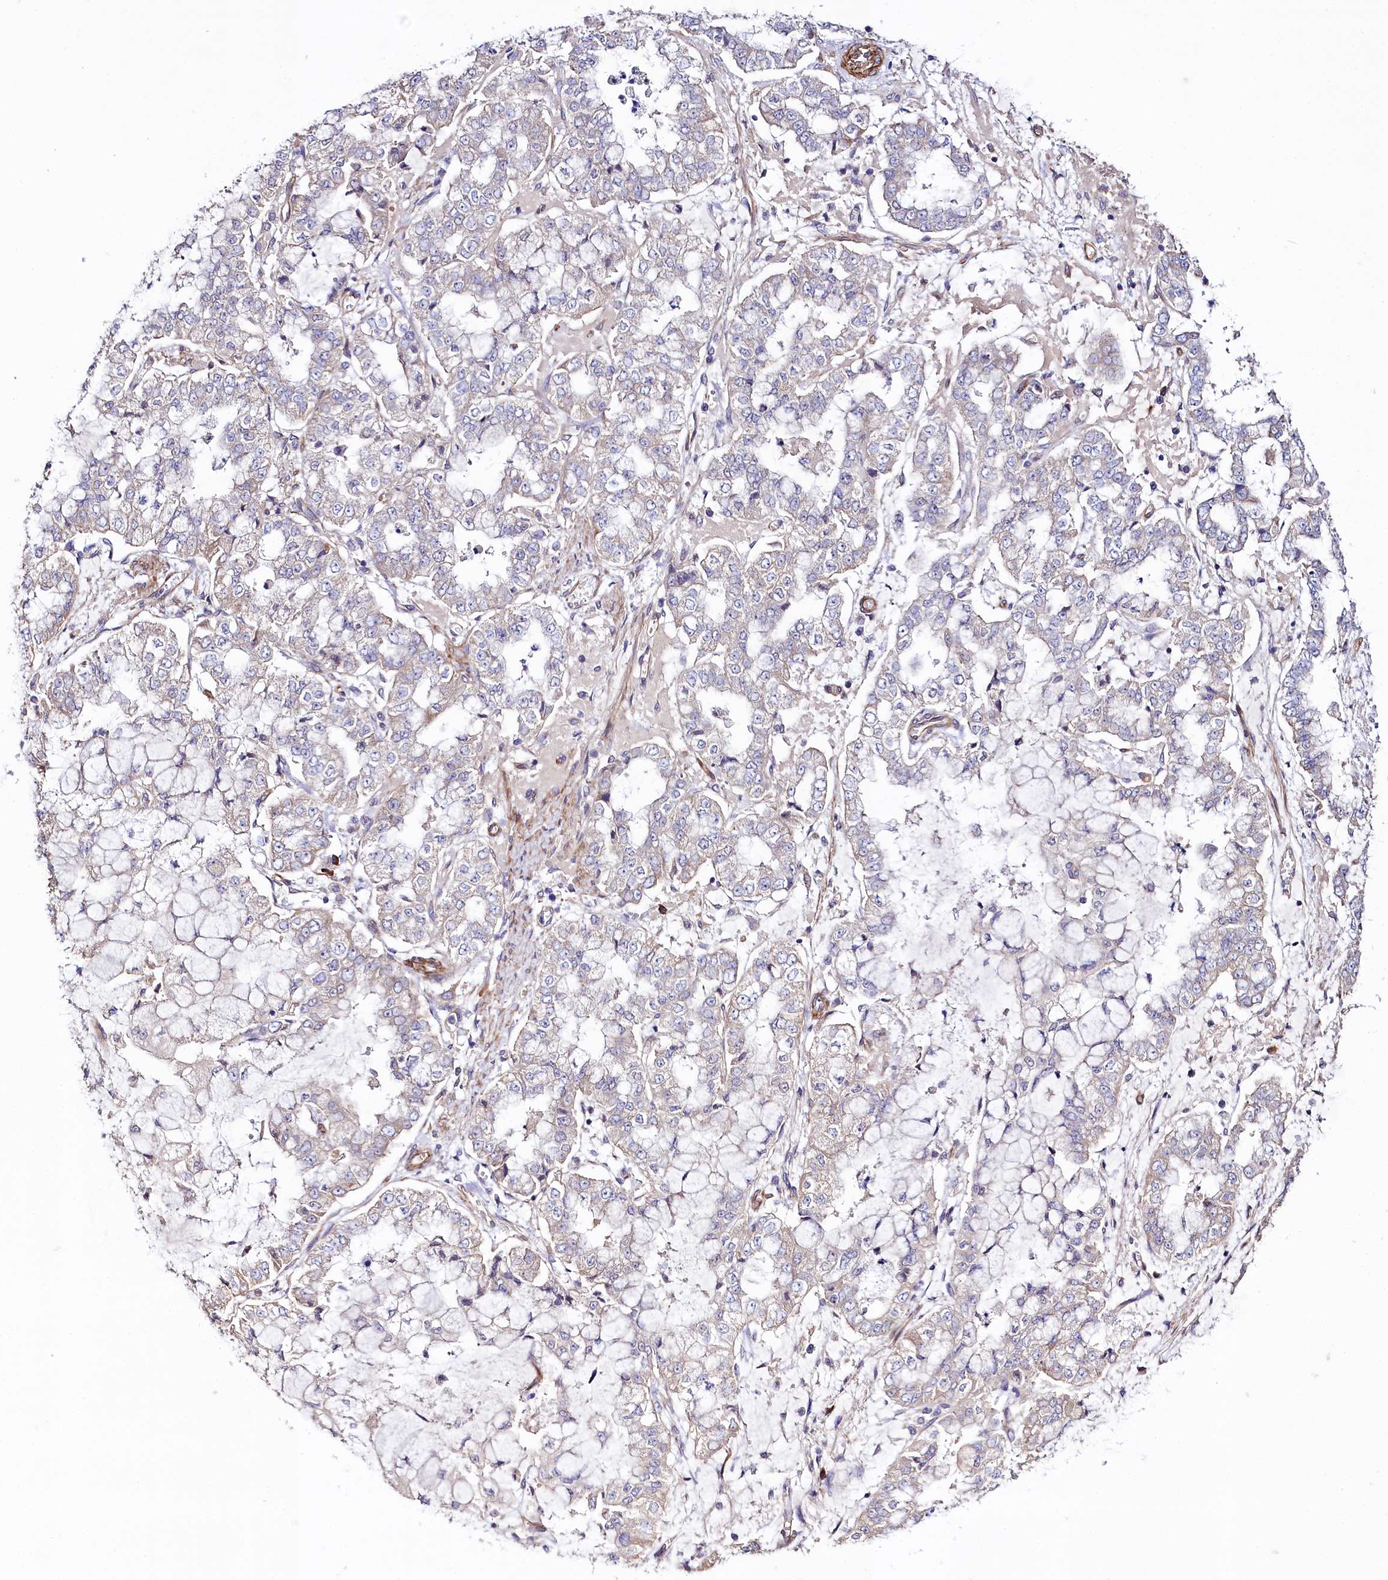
{"staining": {"intensity": "negative", "quantity": "none", "location": "none"}, "tissue": "stomach cancer", "cell_type": "Tumor cells", "image_type": "cancer", "snomed": [{"axis": "morphology", "description": "Adenocarcinoma, NOS"}, {"axis": "topography", "description": "Stomach"}], "caption": "High magnification brightfield microscopy of stomach cancer stained with DAB (3,3'-diaminobenzidine) (brown) and counterstained with hematoxylin (blue): tumor cells show no significant staining.", "gene": "SPATS2", "patient": {"sex": "male", "age": 76}}